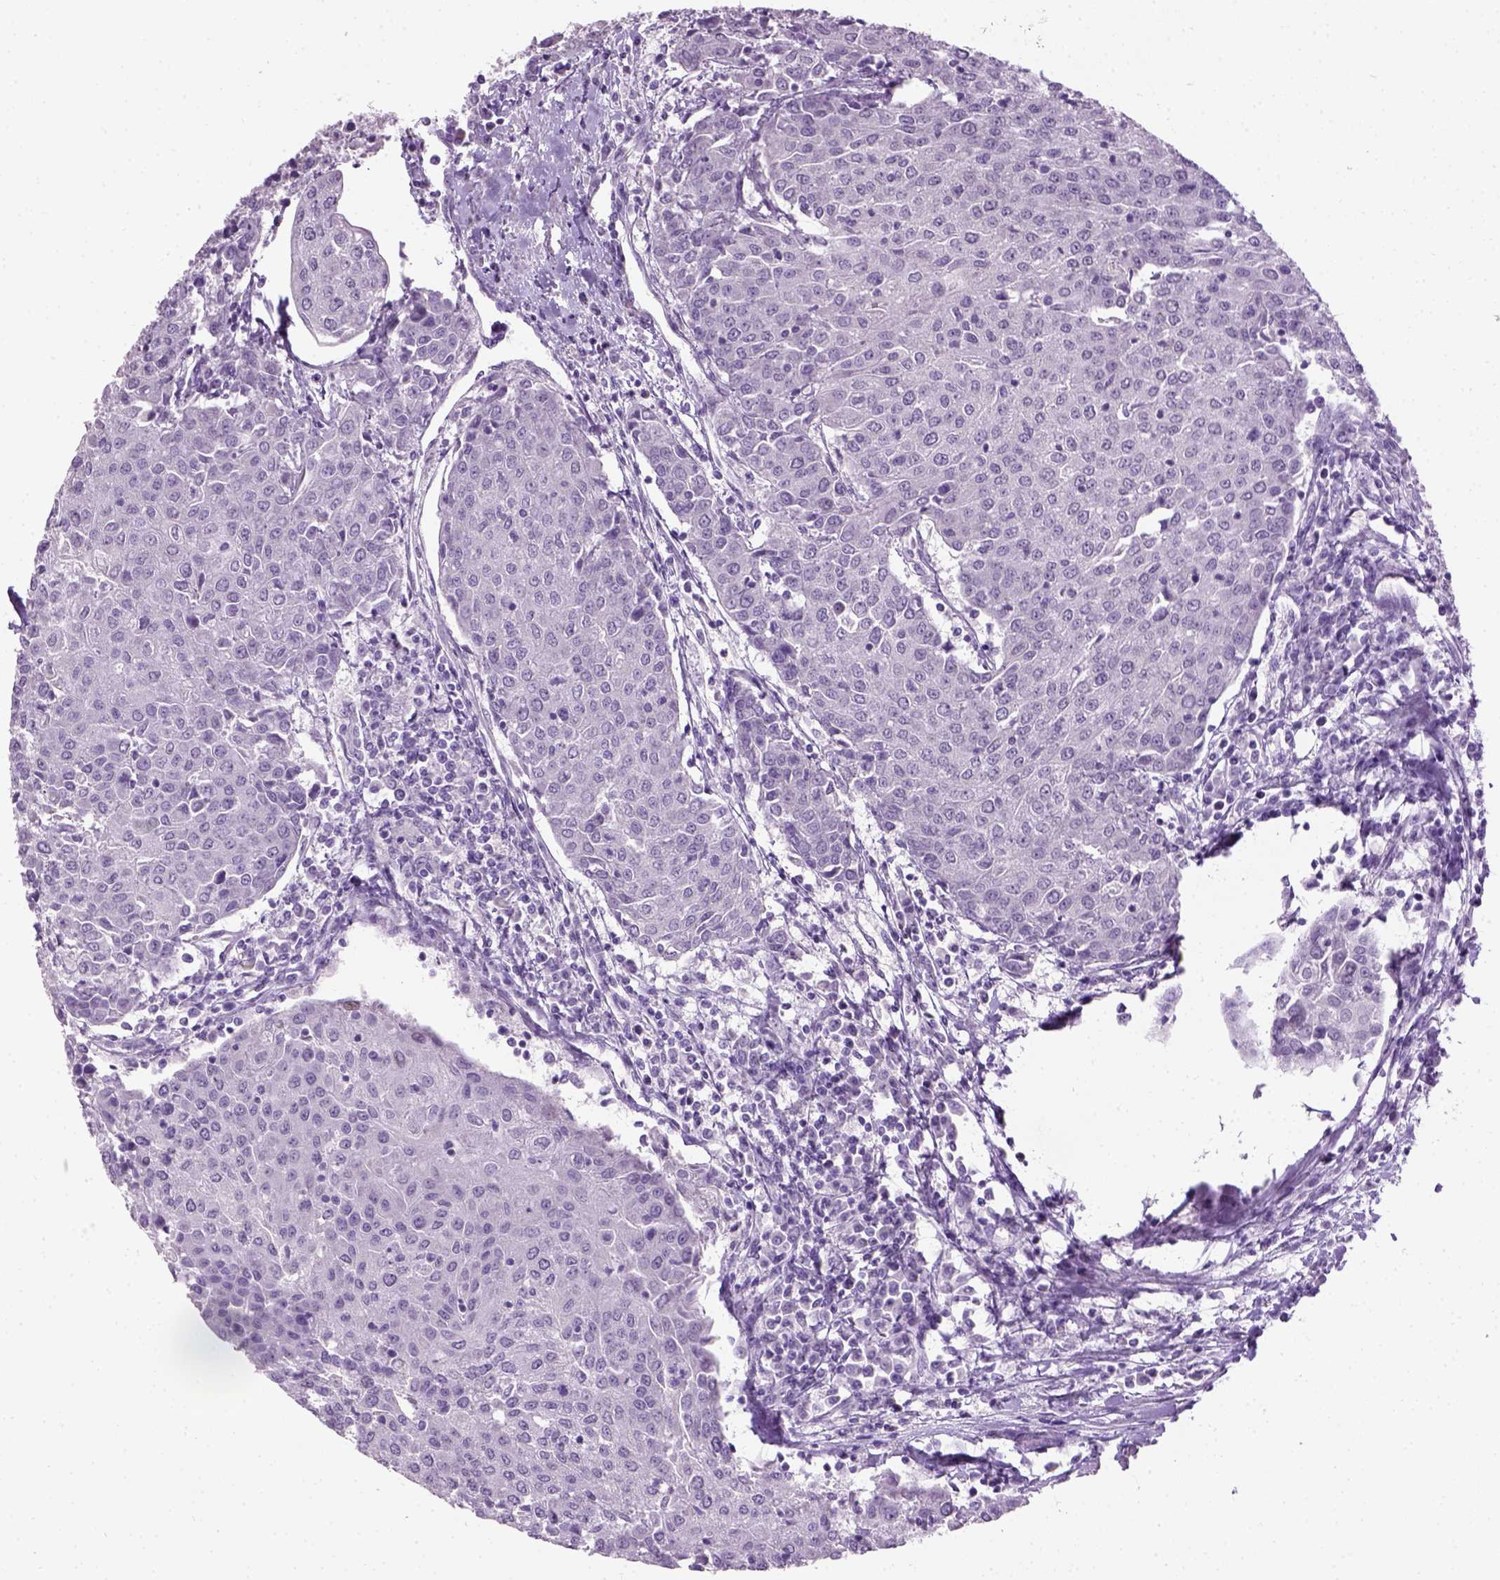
{"staining": {"intensity": "negative", "quantity": "none", "location": "none"}, "tissue": "urothelial cancer", "cell_type": "Tumor cells", "image_type": "cancer", "snomed": [{"axis": "morphology", "description": "Urothelial carcinoma, High grade"}, {"axis": "topography", "description": "Urinary bladder"}], "caption": "The photomicrograph displays no significant expression in tumor cells of urothelial carcinoma (high-grade).", "gene": "GABRB2", "patient": {"sex": "female", "age": 85}}